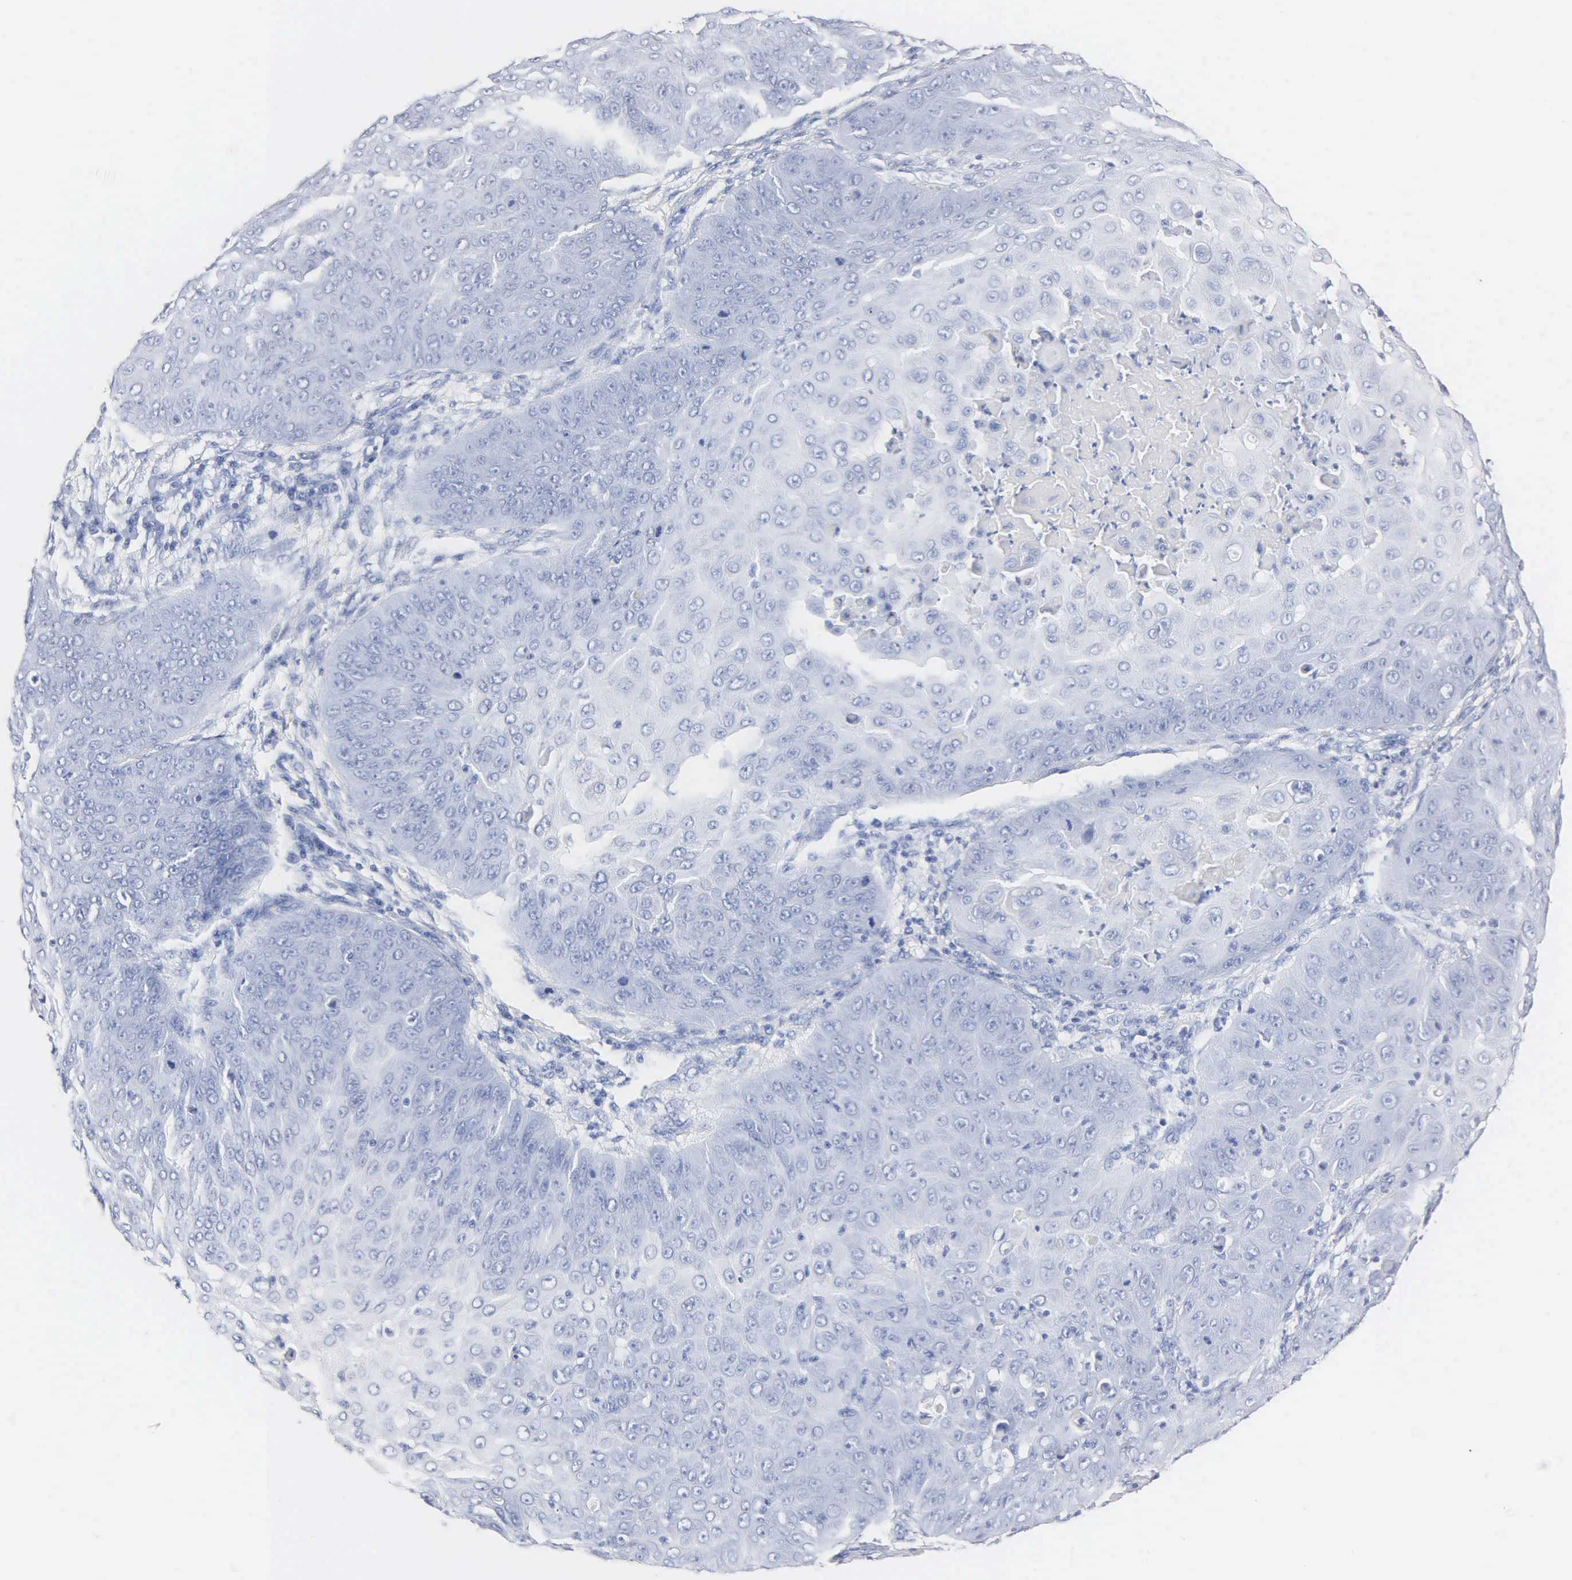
{"staining": {"intensity": "negative", "quantity": "none", "location": "none"}, "tissue": "skin cancer", "cell_type": "Tumor cells", "image_type": "cancer", "snomed": [{"axis": "morphology", "description": "Squamous cell carcinoma, NOS"}, {"axis": "topography", "description": "Skin"}], "caption": "IHC histopathology image of neoplastic tissue: squamous cell carcinoma (skin) stained with DAB shows no significant protein positivity in tumor cells. (DAB (3,3'-diaminobenzidine) immunohistochemistry visualized using brightfield microscopy, high magnification).", "gene": "MB", "patient": {"sex": "male", "age": 82}}